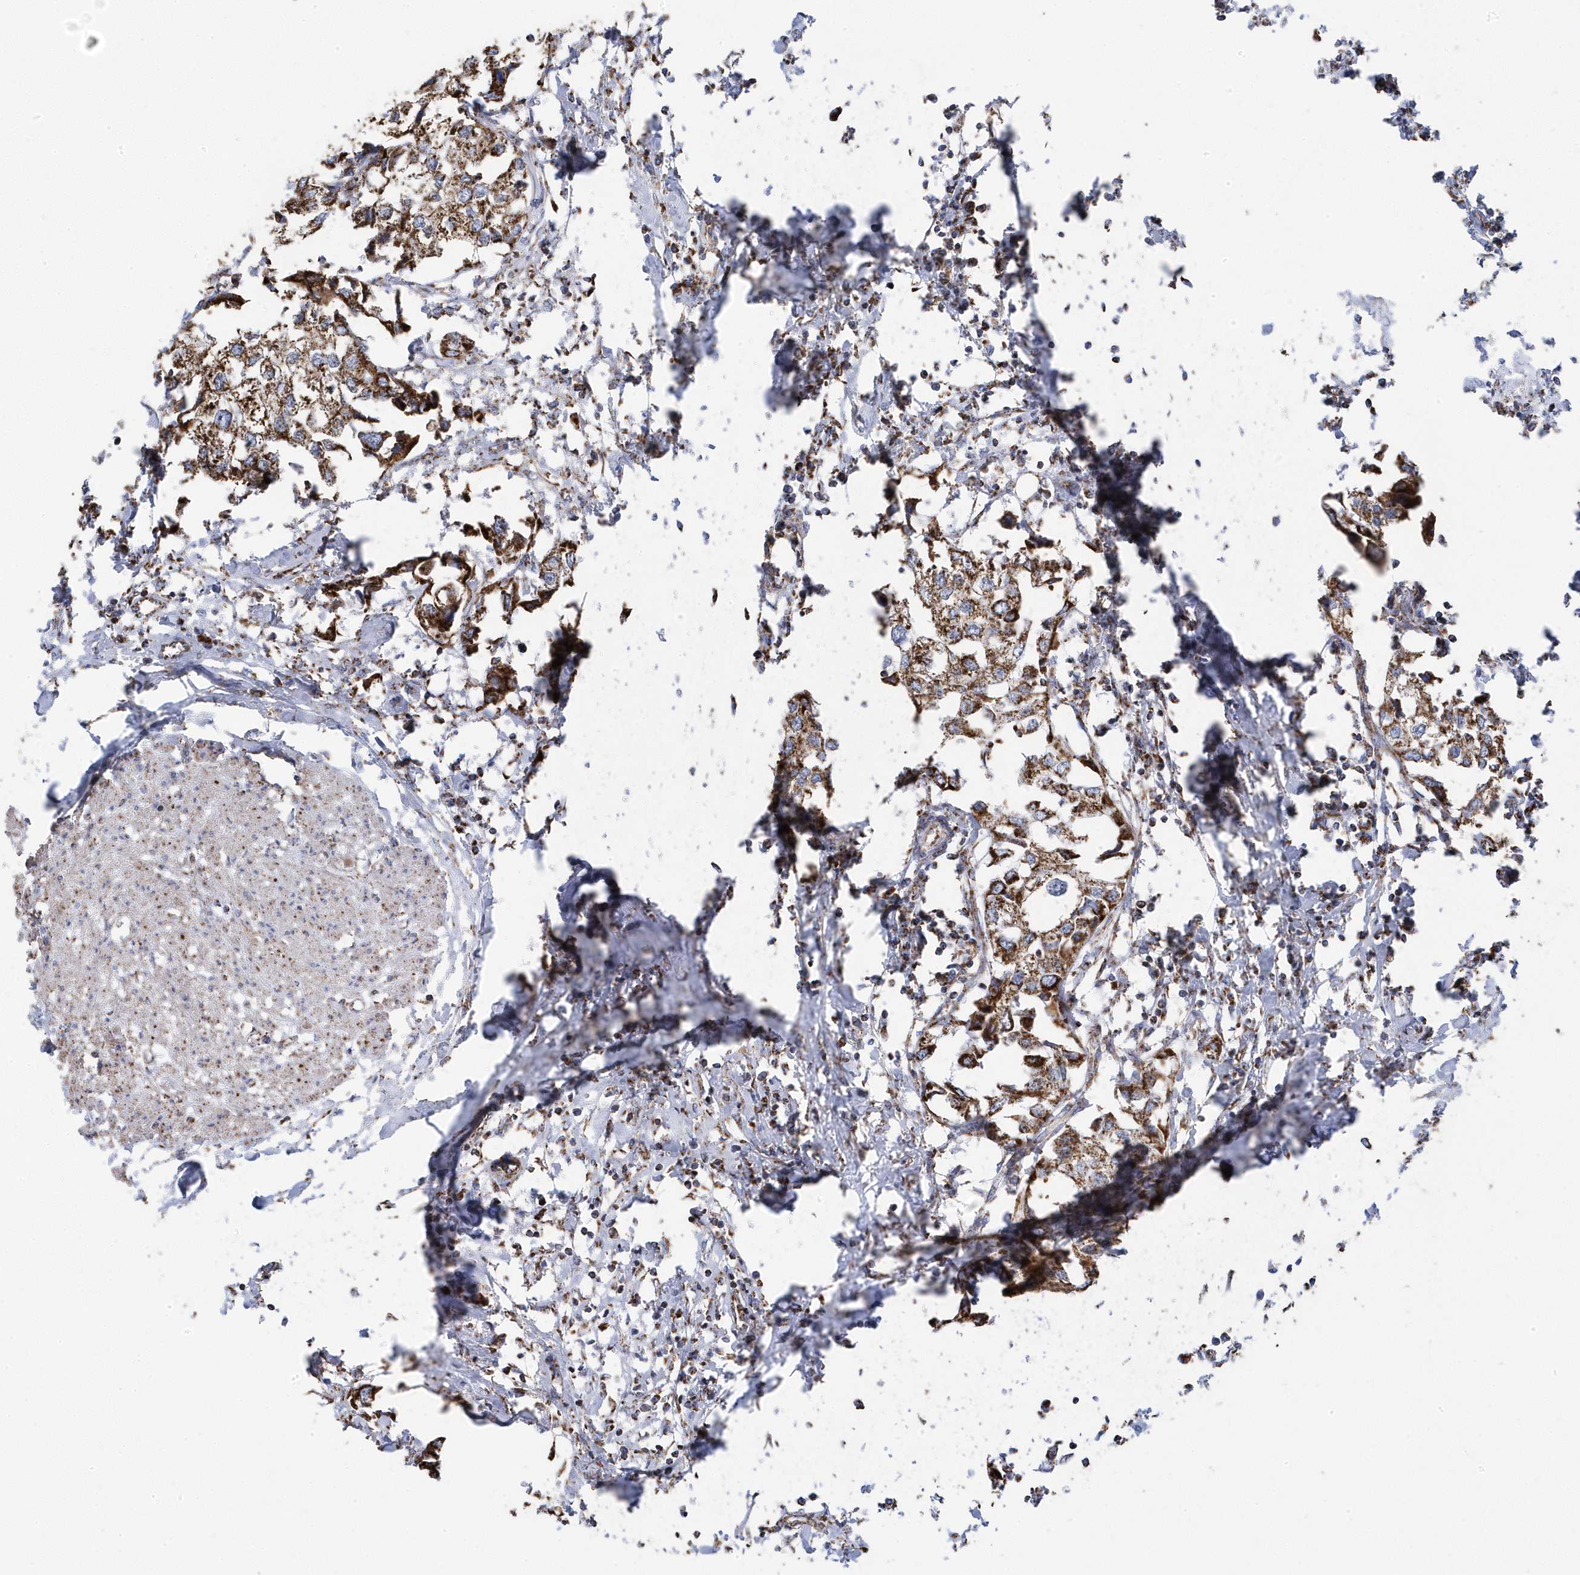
{"staining": {"intensity": "moderate", "quantity": ">75%", "location": "cytoplasmic/membranous"}, "tissue": "urothelial cancer", "cell_type": "Tumor cells", "image_type": "cancer", "snomed": [{"axis": "morphology", "description": "Urothelial carcinoma, High grade"}, {"axis": "topography", "description": "Urinary bladder"}], "caption": "Immunohistochemistry (IHC) photomicrograph of urothelial cancer stained for a protein (brown), which shows medium levels of moderate cytoplasmic/membranous positivity in approximately >75% of tumor cells.", "gene": "GTPBP8", "patient": {"sex": "male", "age": 64}}